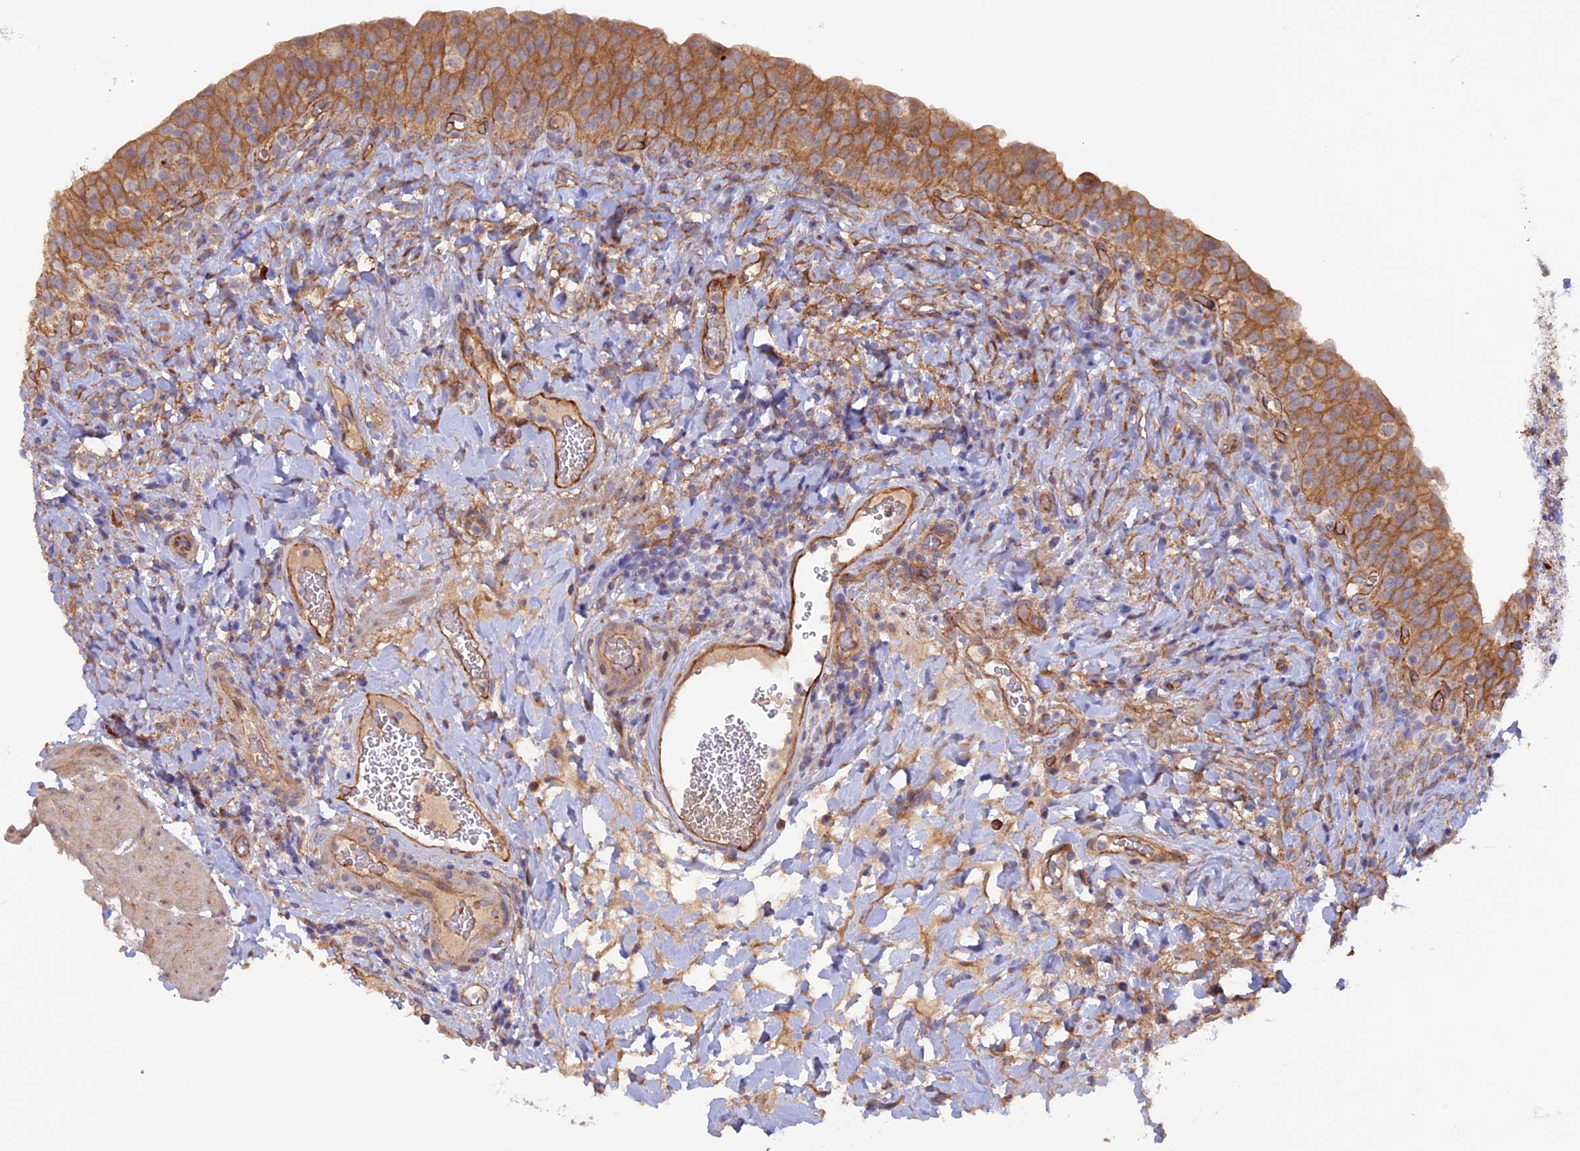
{"staining": {"intensity": "moderate", "quantity": ">75%", "location": "cytoplasmic/membranous"}, "tissue": "urinary bladder", "cell_type": "Urothelial cells", "image_type": "normal", "snomed": [{"axis": "morphology", "description": "Normal tissue, NOS"}, {"axis": "morphology", "description": "Inflammation, NOS"}, {"axis": "topography", "description": "Urinary bladder"}], "caption": "The photomicrograph demonstrates a brown stain indicating the presence of a protein in the cytoplasmic/membranous of urothelial cells in urinary bladder. (IHC, brightfield microscopy, high magnification).", "gene": "DUS3L", "patient": {"sex": "male", "age": 64}}